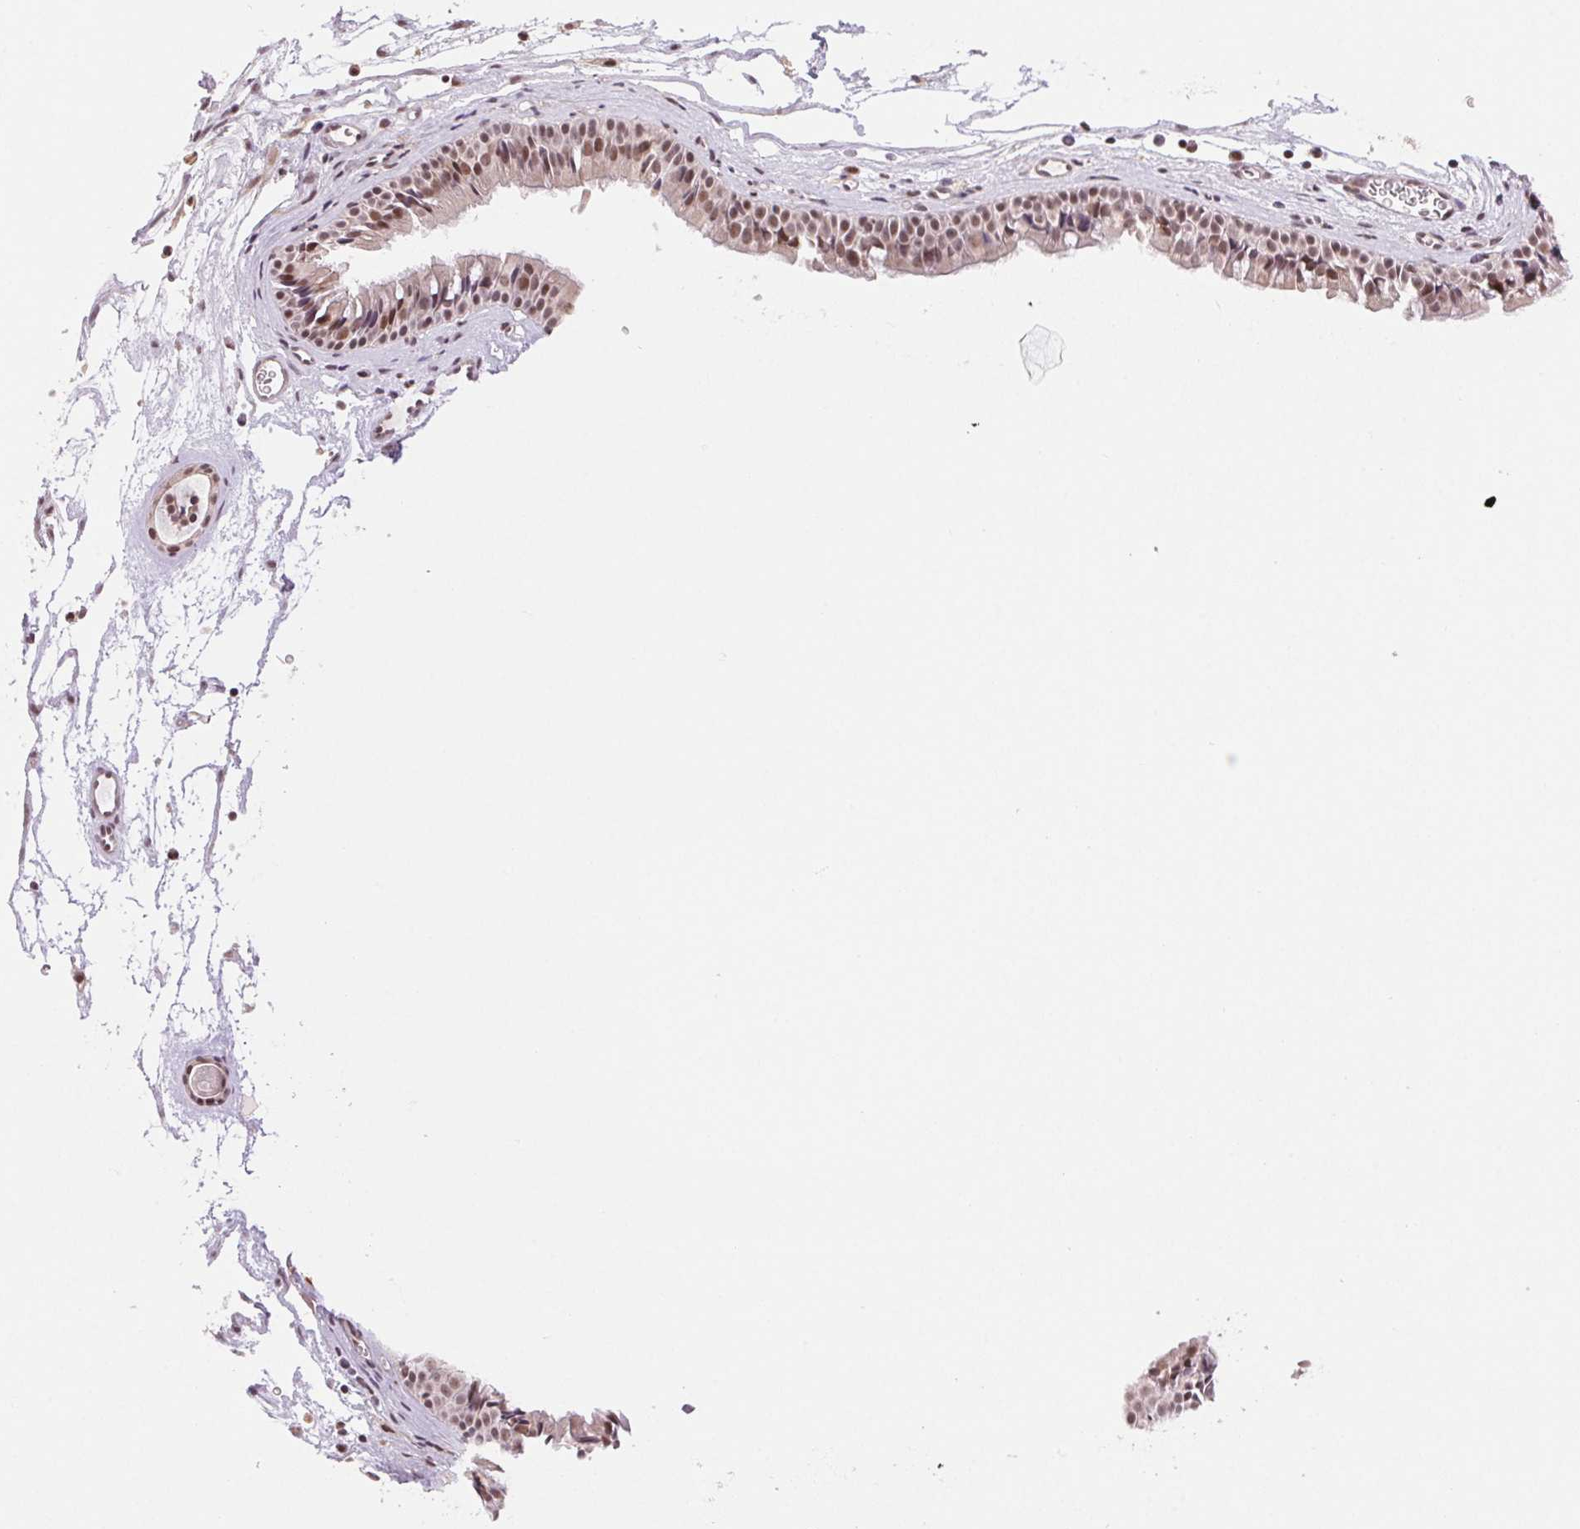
{"staining": {"intensity": "moderate", "quantity": ">75%", "location": "nuclear"}, "tissue": "nasopharynx", "cell_type": "Respiratory epithelial cells", "image_type": "normal", "snomed": [{"axis": "morphology", "description": "Normal tissue, NOS"}, {"axis": "topography", "description": "Nasopharynx"}], "caption": "Respiratory epithelial cells display medium levels of moderate nuclear staining in about >75% of cells in normal human nasopharynx.", "gene": "GRHL3", "patient": {"sex": "female", "age": 52}}